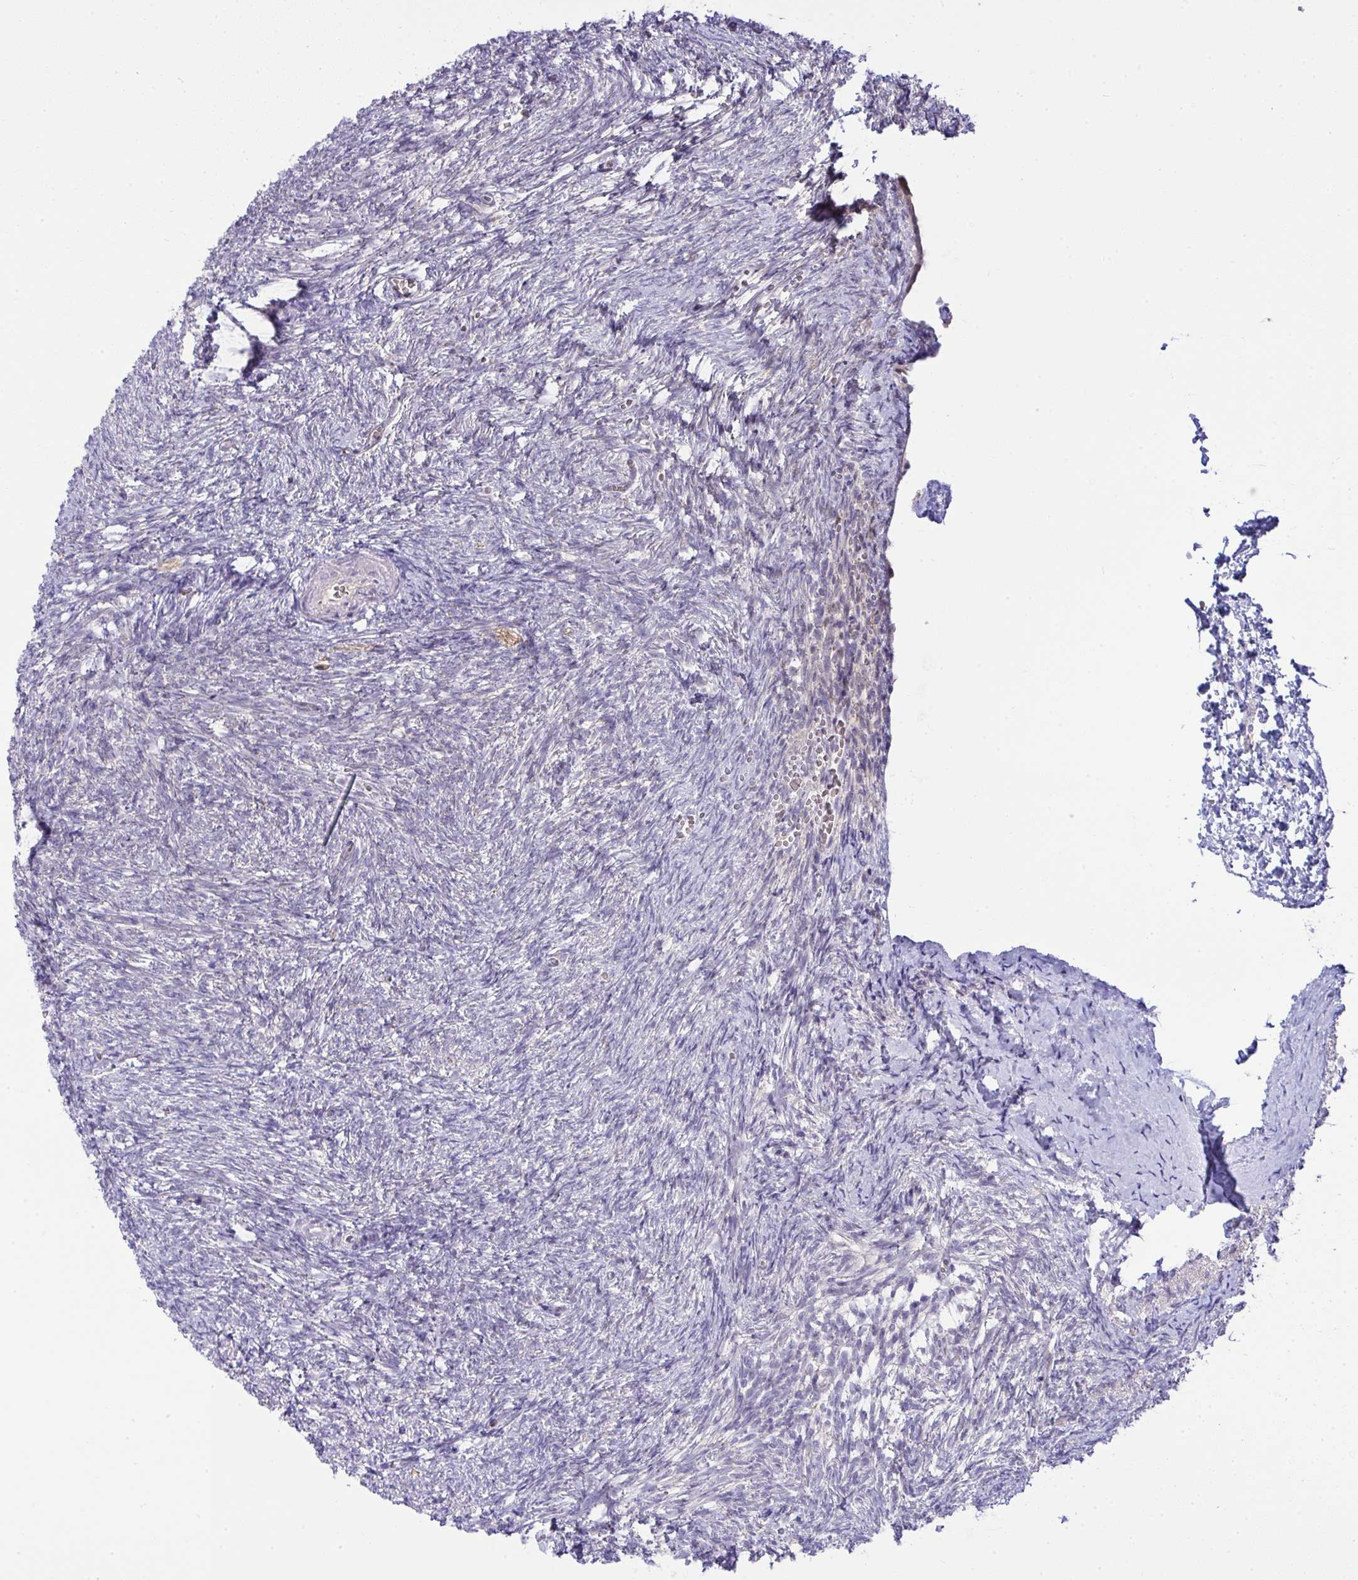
{"staining": {"intensity": "moderate", "quantity": "<25%", "location": "cytoplasmic/membranous"}, "tissue": "ovary", "cell_type": "Follicle cells", "image_type": "normal", "snomed": [{"axis": "morphology", "description": "Normal tissue, NOS"}, {"axis": "topography", "description": "Ovary"}], "caption": "This histopathology image exhibits normal ovary stained with IHC to label a protein in brown. The cytoplasmic/membranous of follicle cells show moderate positivity for the protein. Nuclei are counter-stained blue.", "gene": "SLC9A6", "patient": {"sex": "female", "age": 41}}